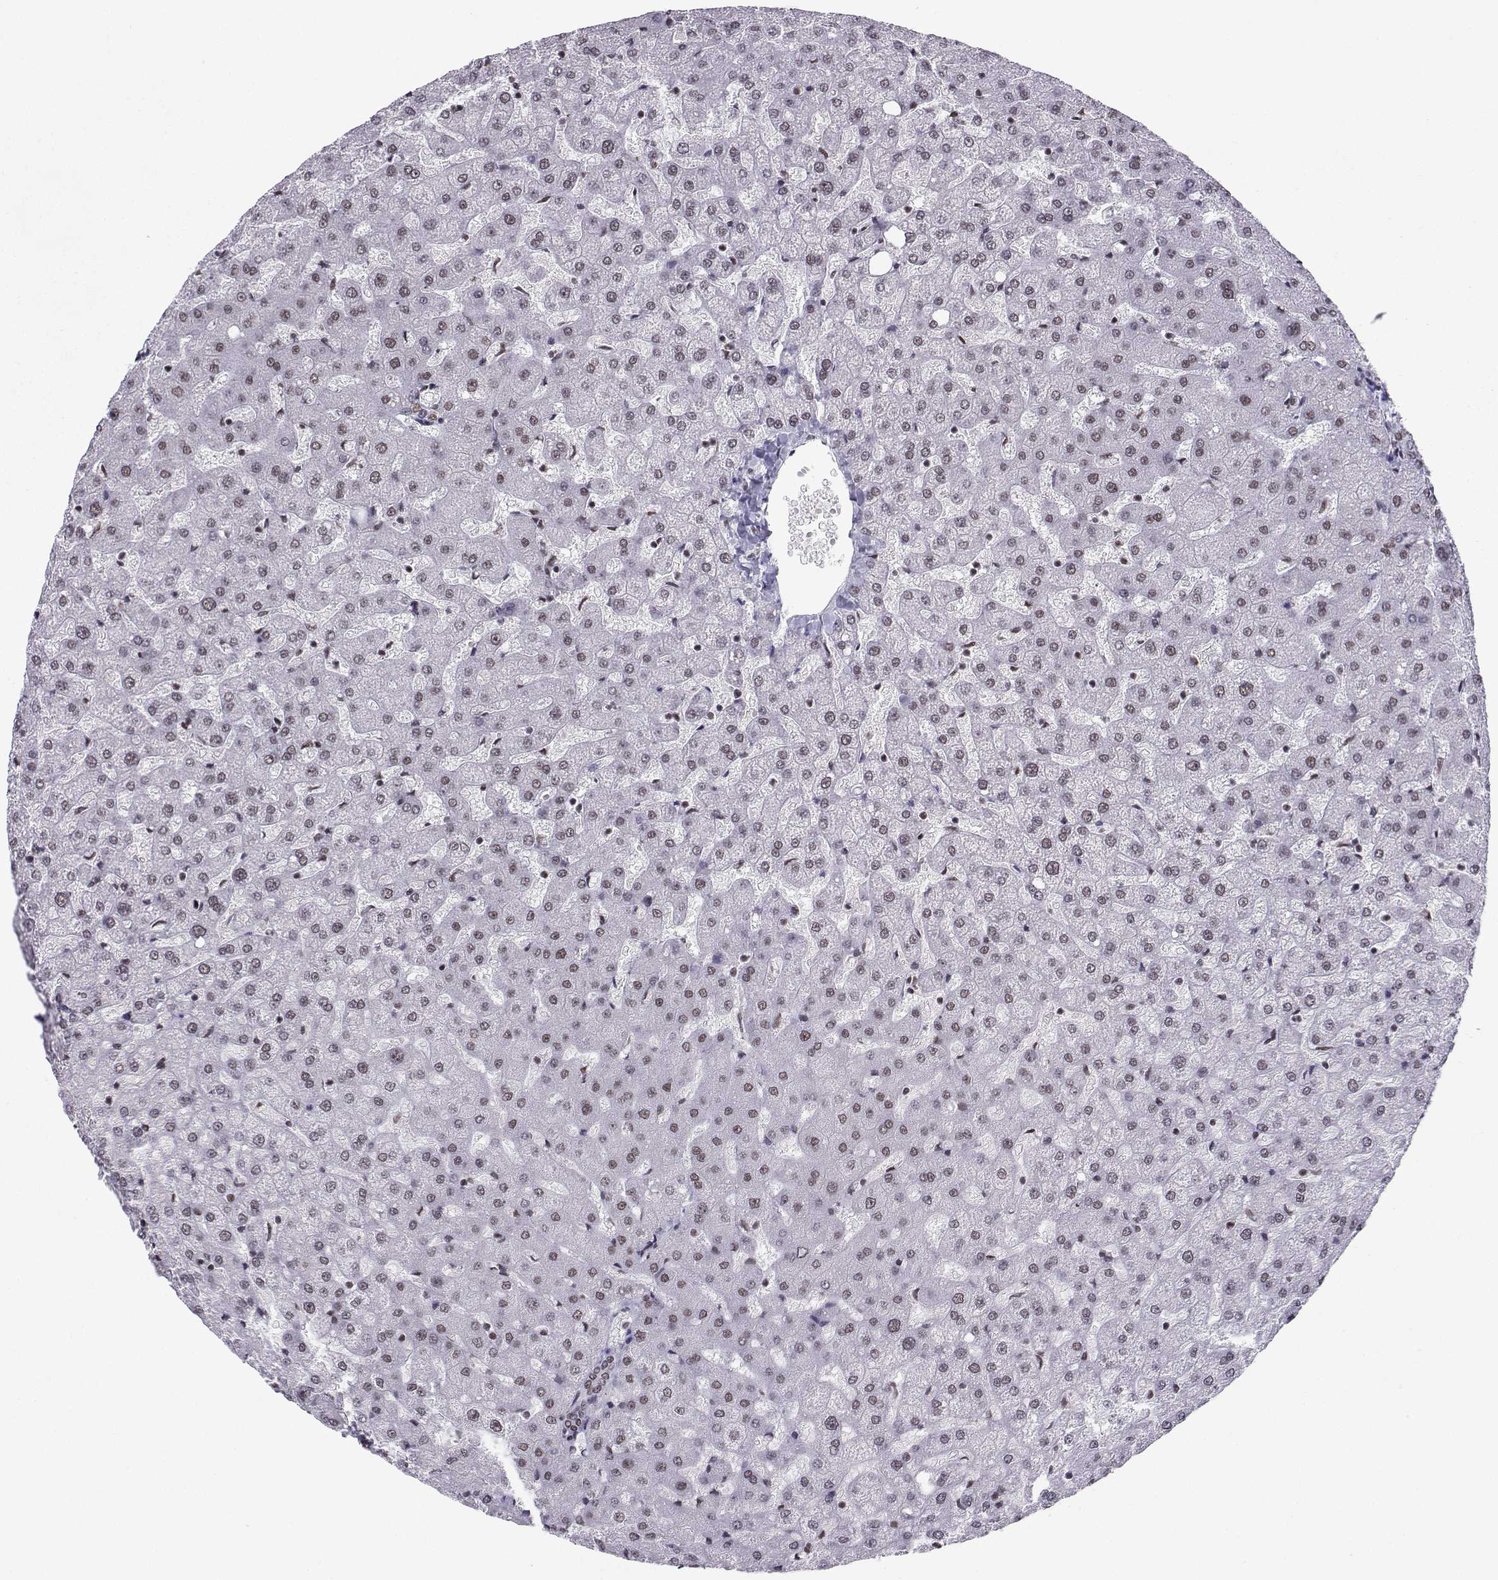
{"staining": {"intensity": "moderate", "quantity": ">75%", "location": "nuclear"}, "tissue": "liver", "cell_type": "Cholangiocytes", "image_type": "normal", "snomed": [{"axis": "morphology", "description": "Normal tissue, NOS"}, {"axis": "topography", "description": "Liver"}], "caption": "Normal liver displays moderate nuclear expression in approximately >75% of cholangiocytes, visualized by immunohistochemistry. (Brightfield microscopy of DAB IHC at high magnification).", "gene": "SNRPB2", "patient": {"sex": "female", "age": 50}}